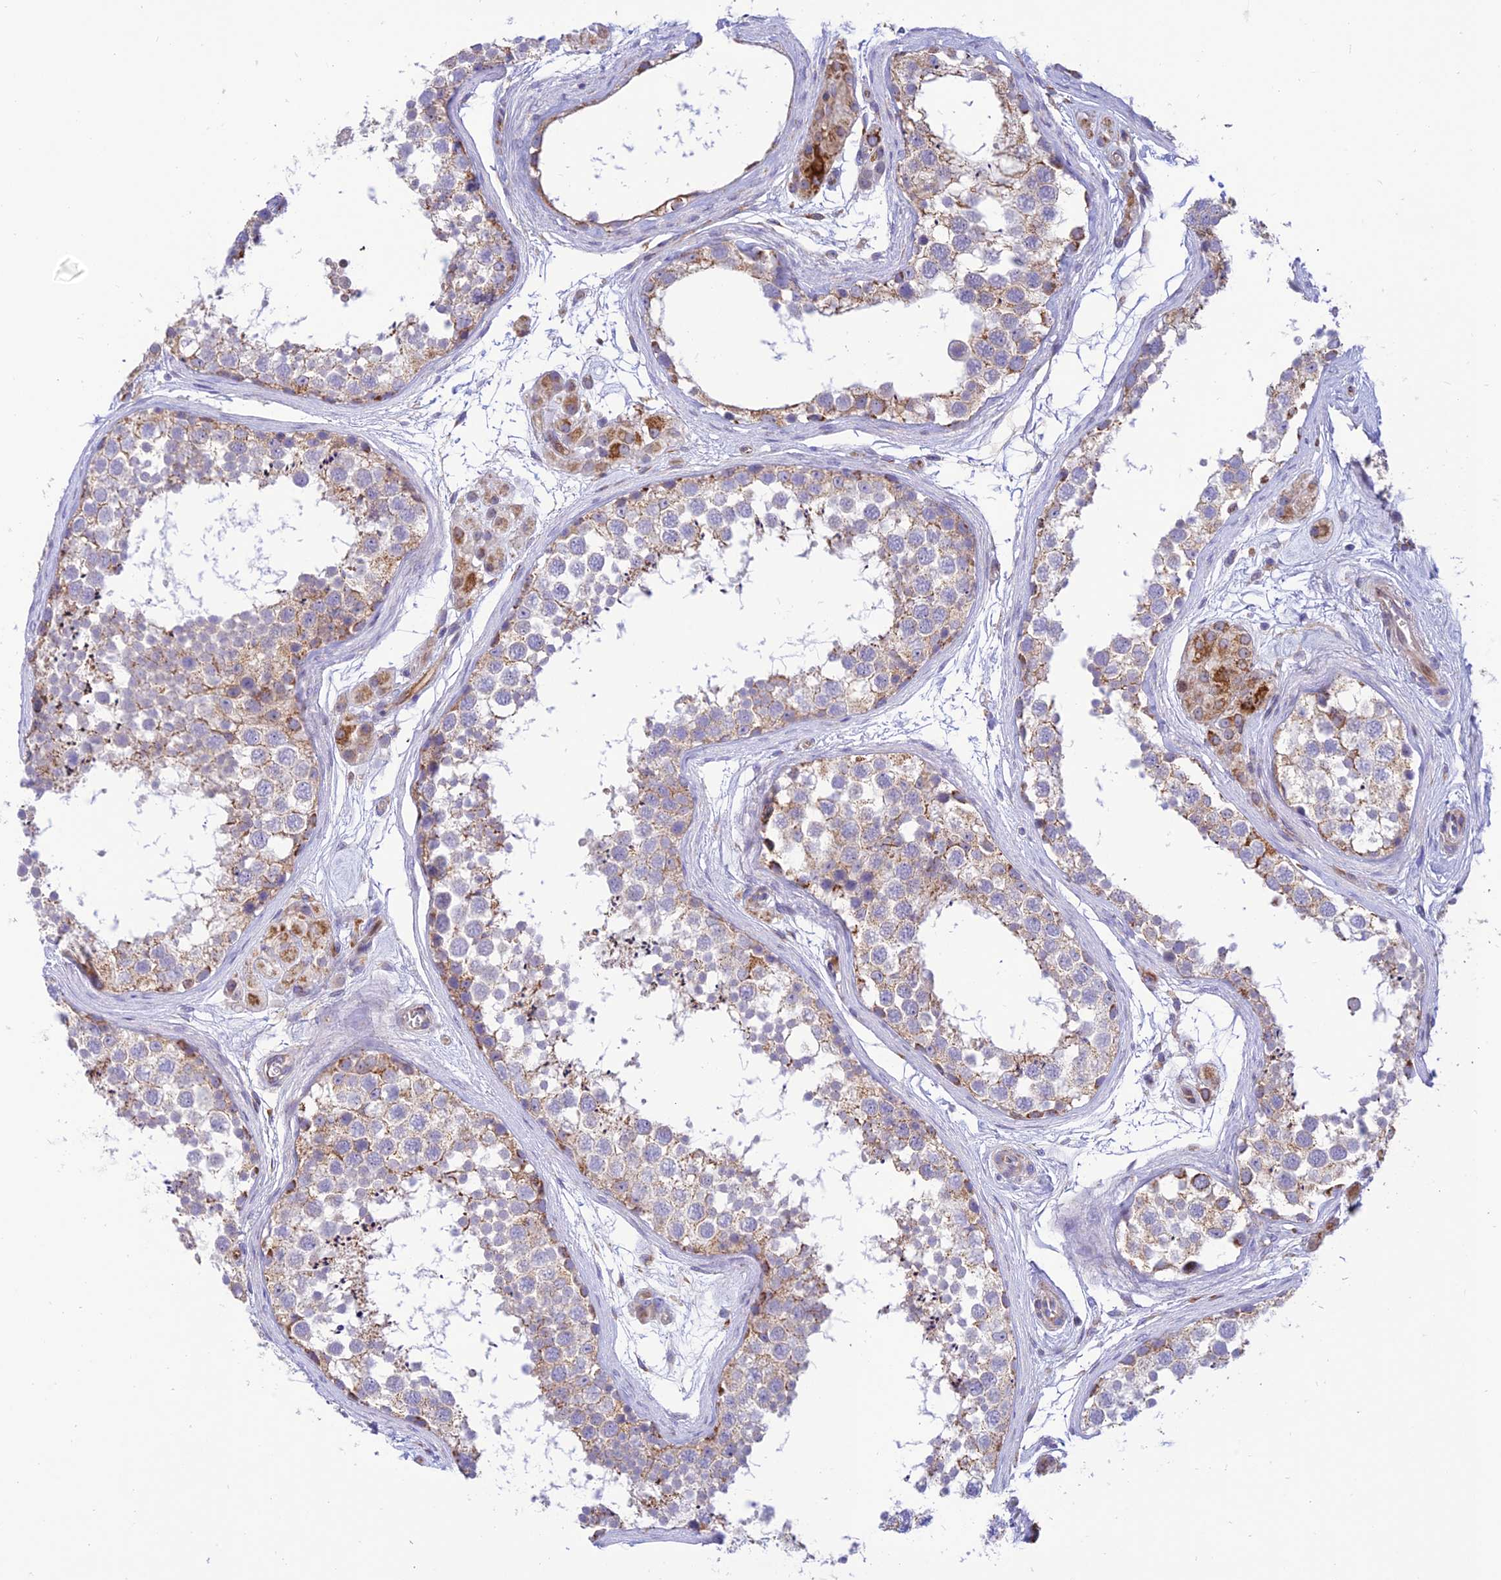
{"staining": {"intensity": "moderate", "quantity": "<25%", "location": "cytoplasmic/membranous"}, "tissue": "testis", "cell_type": "Cells in seminiferous ducts", "image_type": "normal", "snomed": [{"axis": "morphology", "description": "Normal tissue, NOS"}, {"axis": "topography", "description": "Testis"}], "caption": "Unremarkable testis demonstrates moderate cytoplasmic/membranous staining in about <25% of cells in seminiferous ducts, visualized by immunohistochemistry. The protein of interest is stained brown, and the nuclei are stained in blue (DAB IHC with brightfield microscopy, high magnification).", "gene": "FAM186B", "patient": {"sex": "male", "age": 56}}